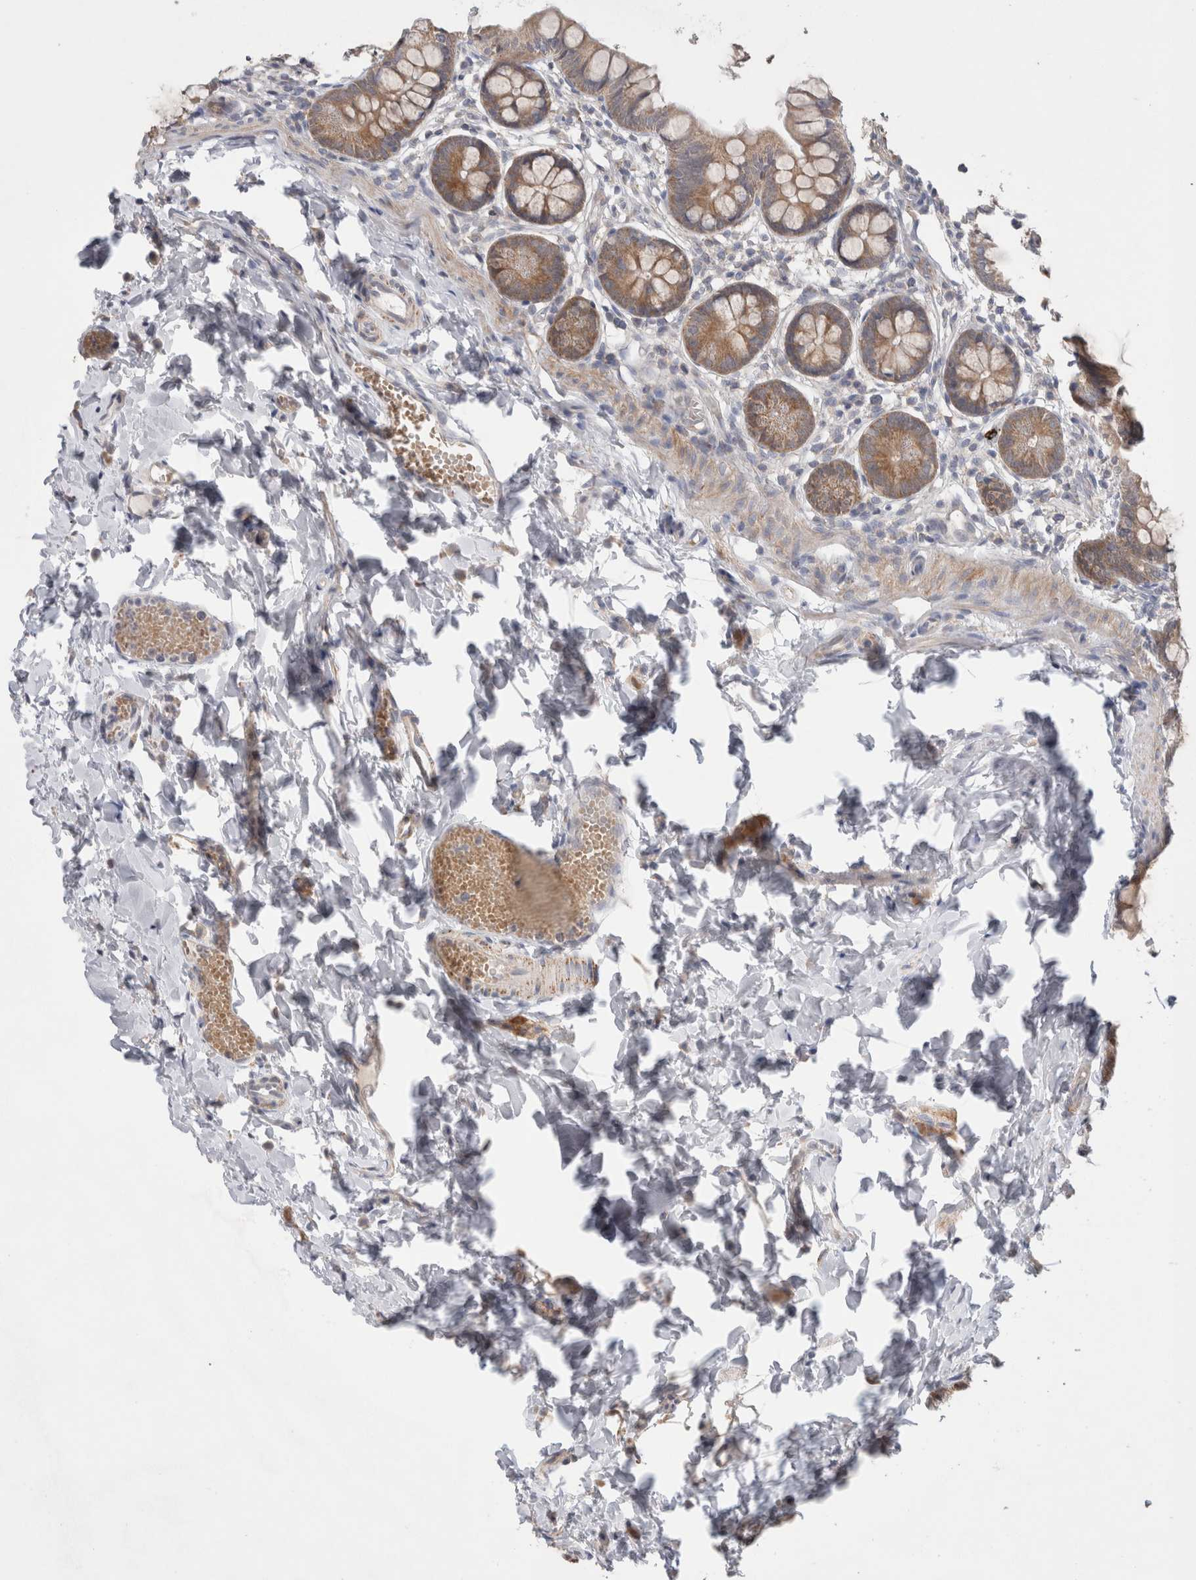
{"staining": {"intensity": "moderate", "quantity": ">75%", "location": "cytoplasmic/membranous"}, "tissue": "small intestine", "cell_type": "Glandular cells", "image_type": "normal", "snomed": [{"axis": "morphology", "description": "Normal tissue, NOS"}, {"axis": "topography", "description": "Small intestine"}], "caption": "Glandular cells demonstrate medium levels of moderate cytoplasmic/membranous expression in about >75% of cells in benign human small intestine. Ihc stains the protein in brown and the nuclei are stained blue.", "gene": "NDOR1", "patient": {"sex": "male", "age": 7}}